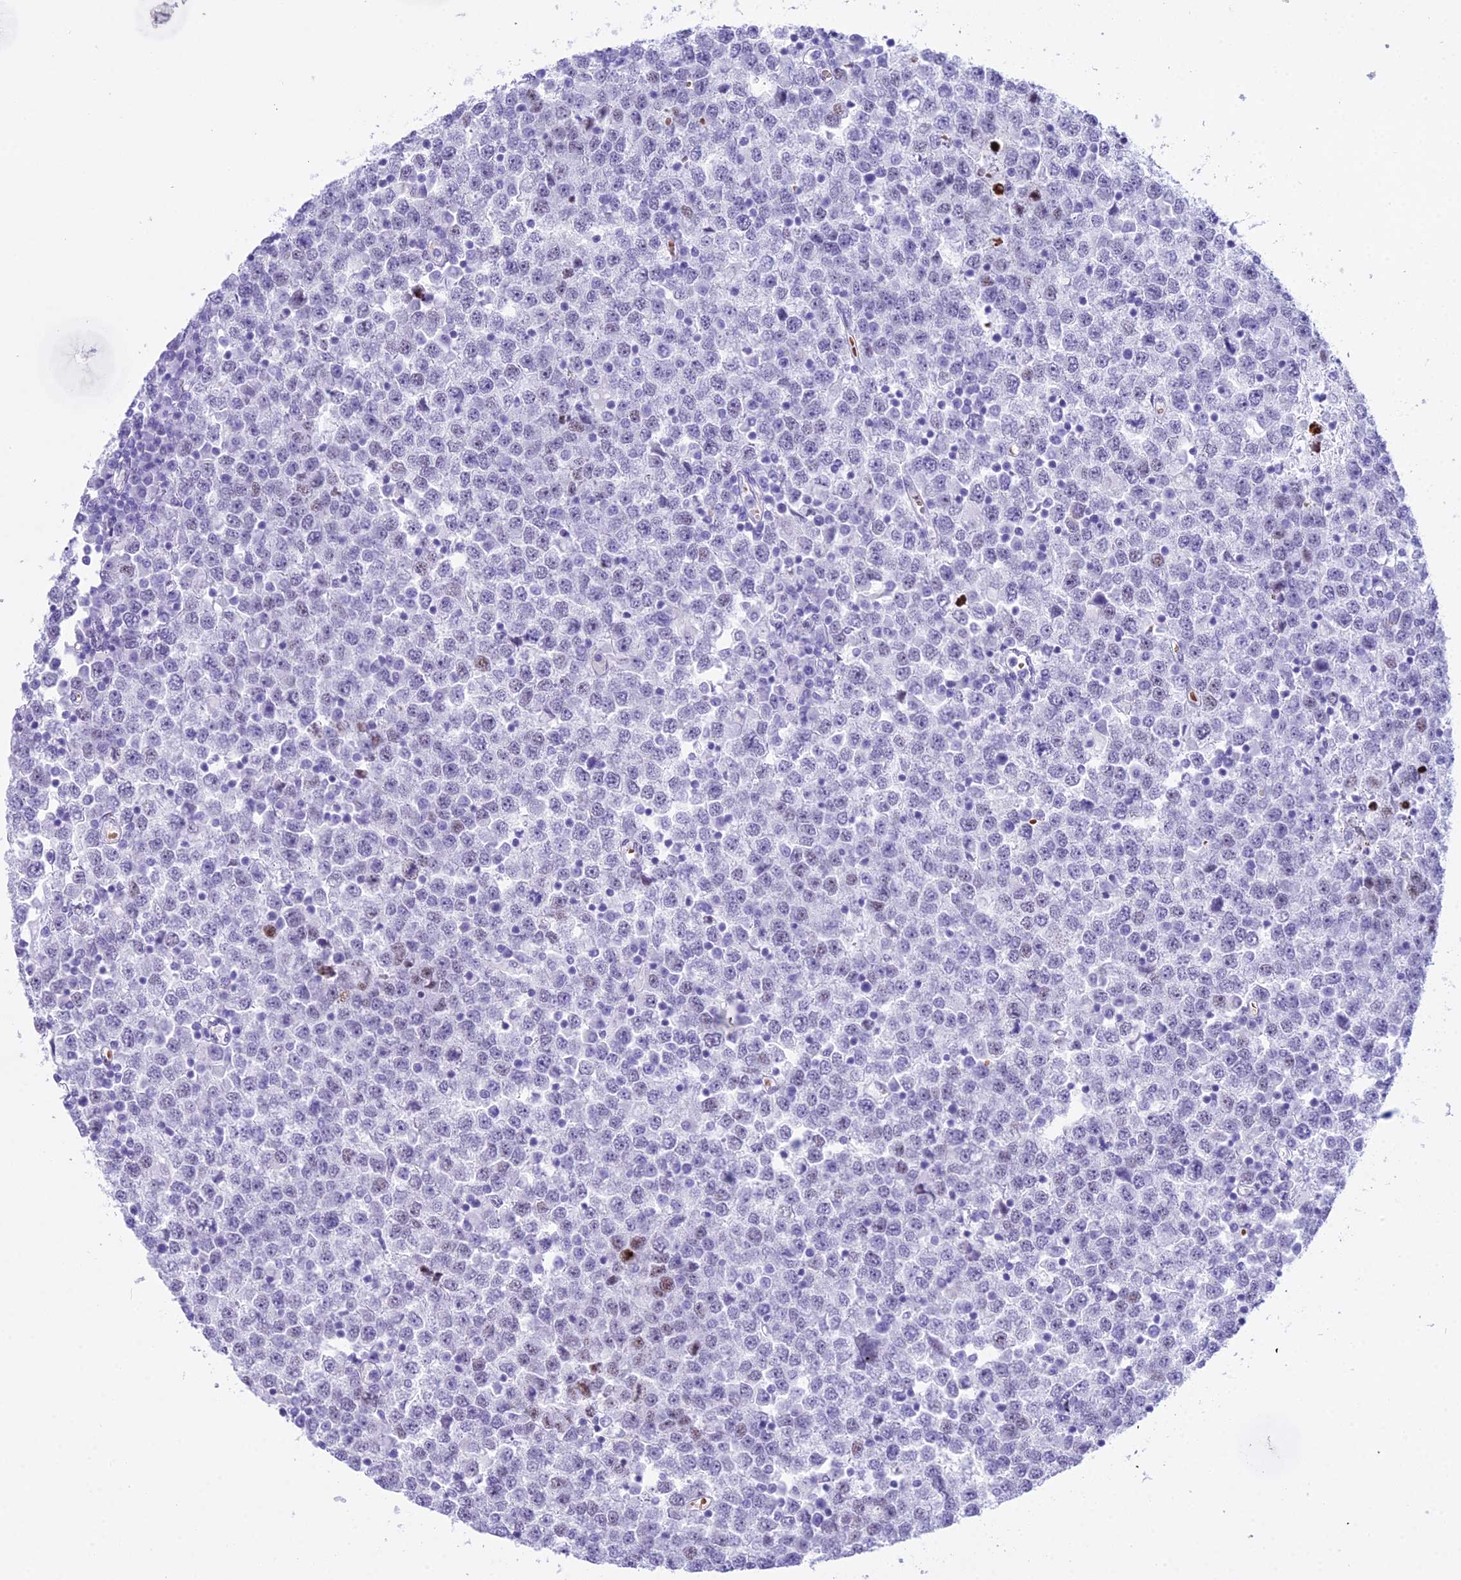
{"staining": {"intensity": "negative", "quantity": "none", "location": "none"}, "tissue": "testis cancer", "cell_type": "Tumor cells", "image_type": "cancer", "snomed": [{"axis": "morphology", "description": "Seminoma, NOS"}, {"axis": "topography", "description": "Testis"}], "caption": "IHC image of neoplastic tissue: human testis cancer (seminoma) stained with DAB displays no significant protein expression in tumor cells. (DAB (3,3'-diaminobenzidine) IHC with hematoxylin counter stain).", "gene": "RNPS1", "patient": {"sex": "male", "age": 65}}